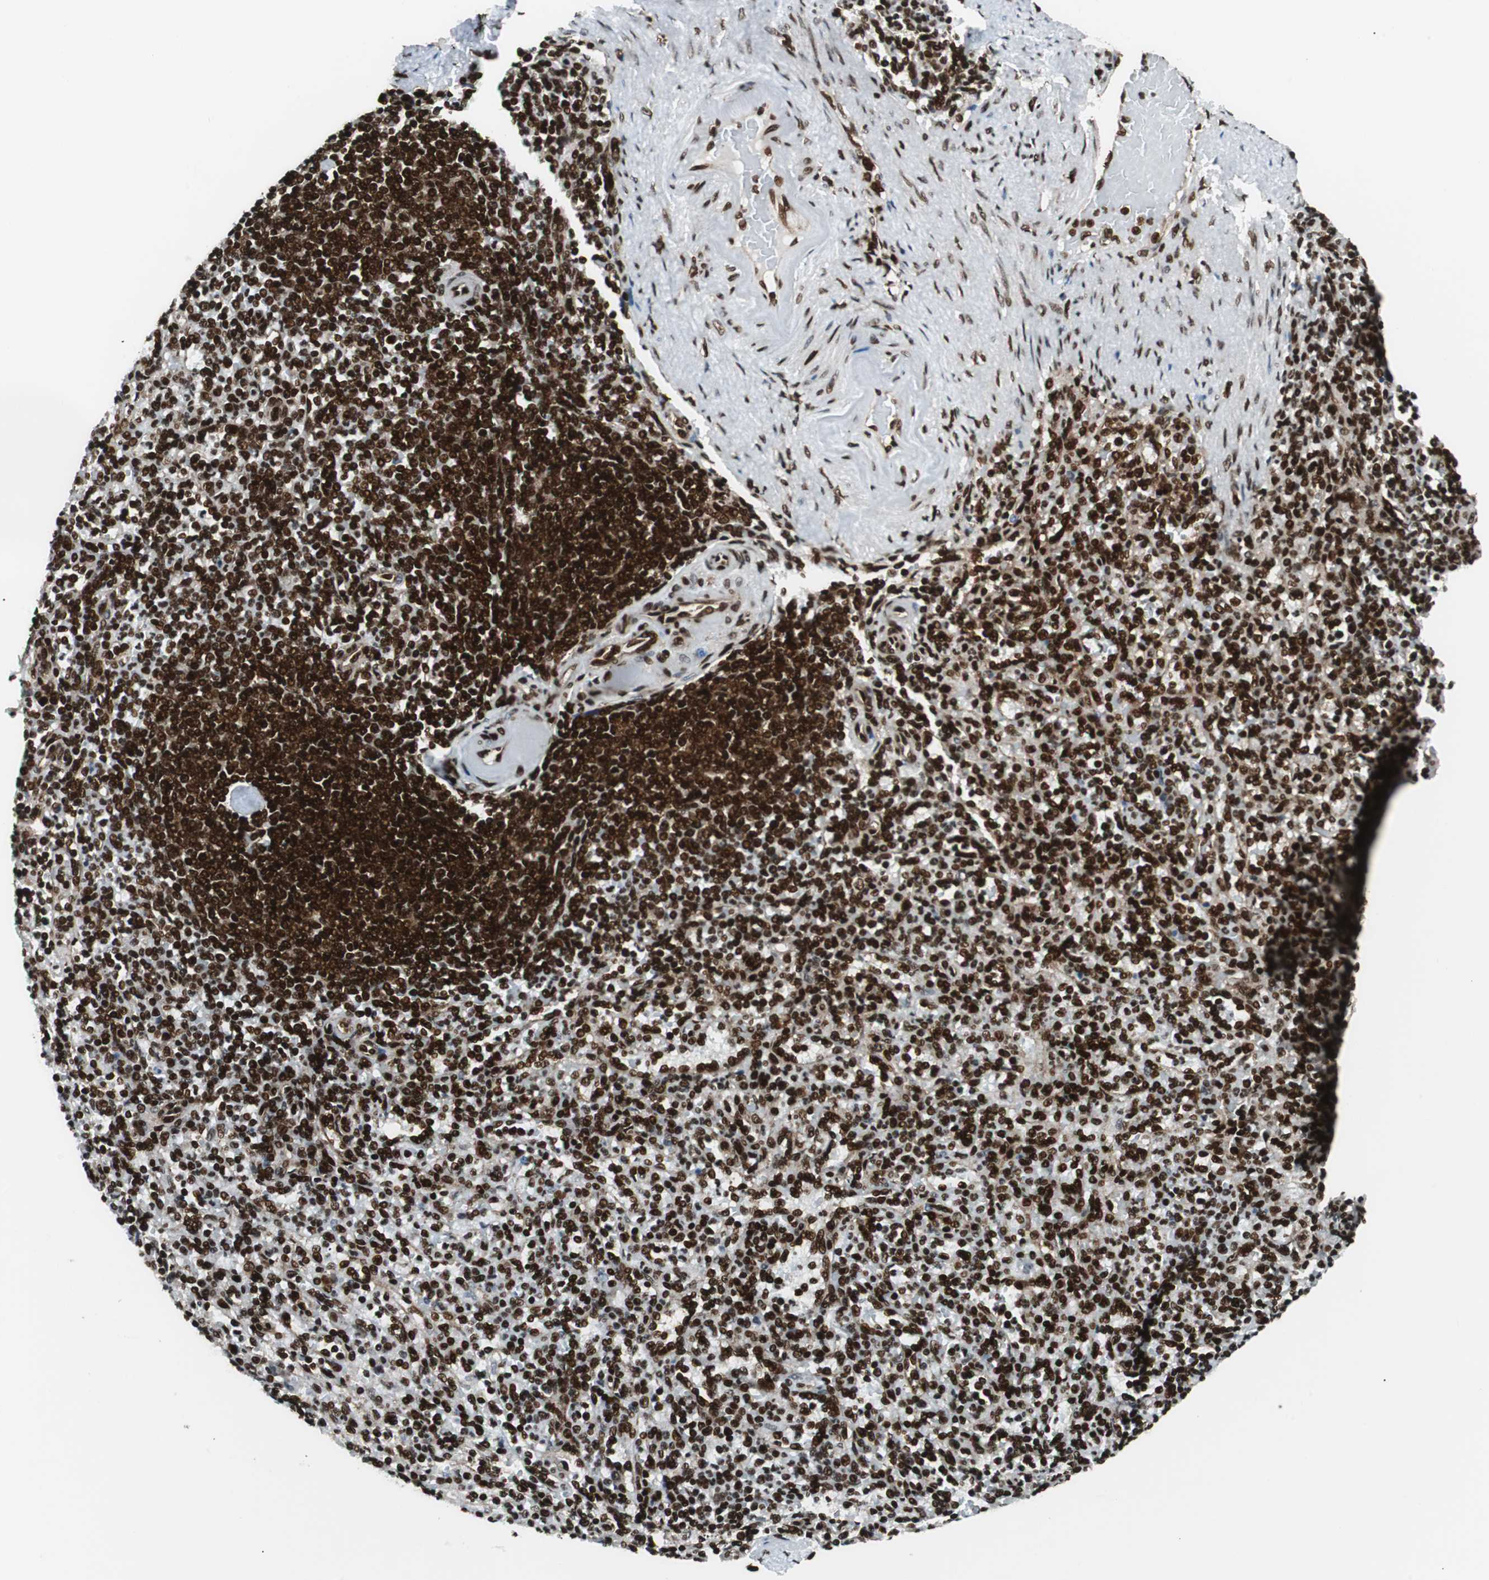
{"staining": {"intensity": "strong", "quantity": ">75%", "location": "nuclear"}, "tissue": "spleen", "cell_type": "Cells in red pulp", "image_type": "normal", "snomed": [{"axis": "morphology", "description": "Normal tissue, NOS"}, {"axis": "topography", "description": "Spleen"}], "caption": "The image reveals immunohistochemical staining of unremarkable spleen. There is strong nuclear expression is appreciated in about >75% of cells in red pulp.", "gene": "EWSR1", "patient": {"sex": "female", "age": 74}}